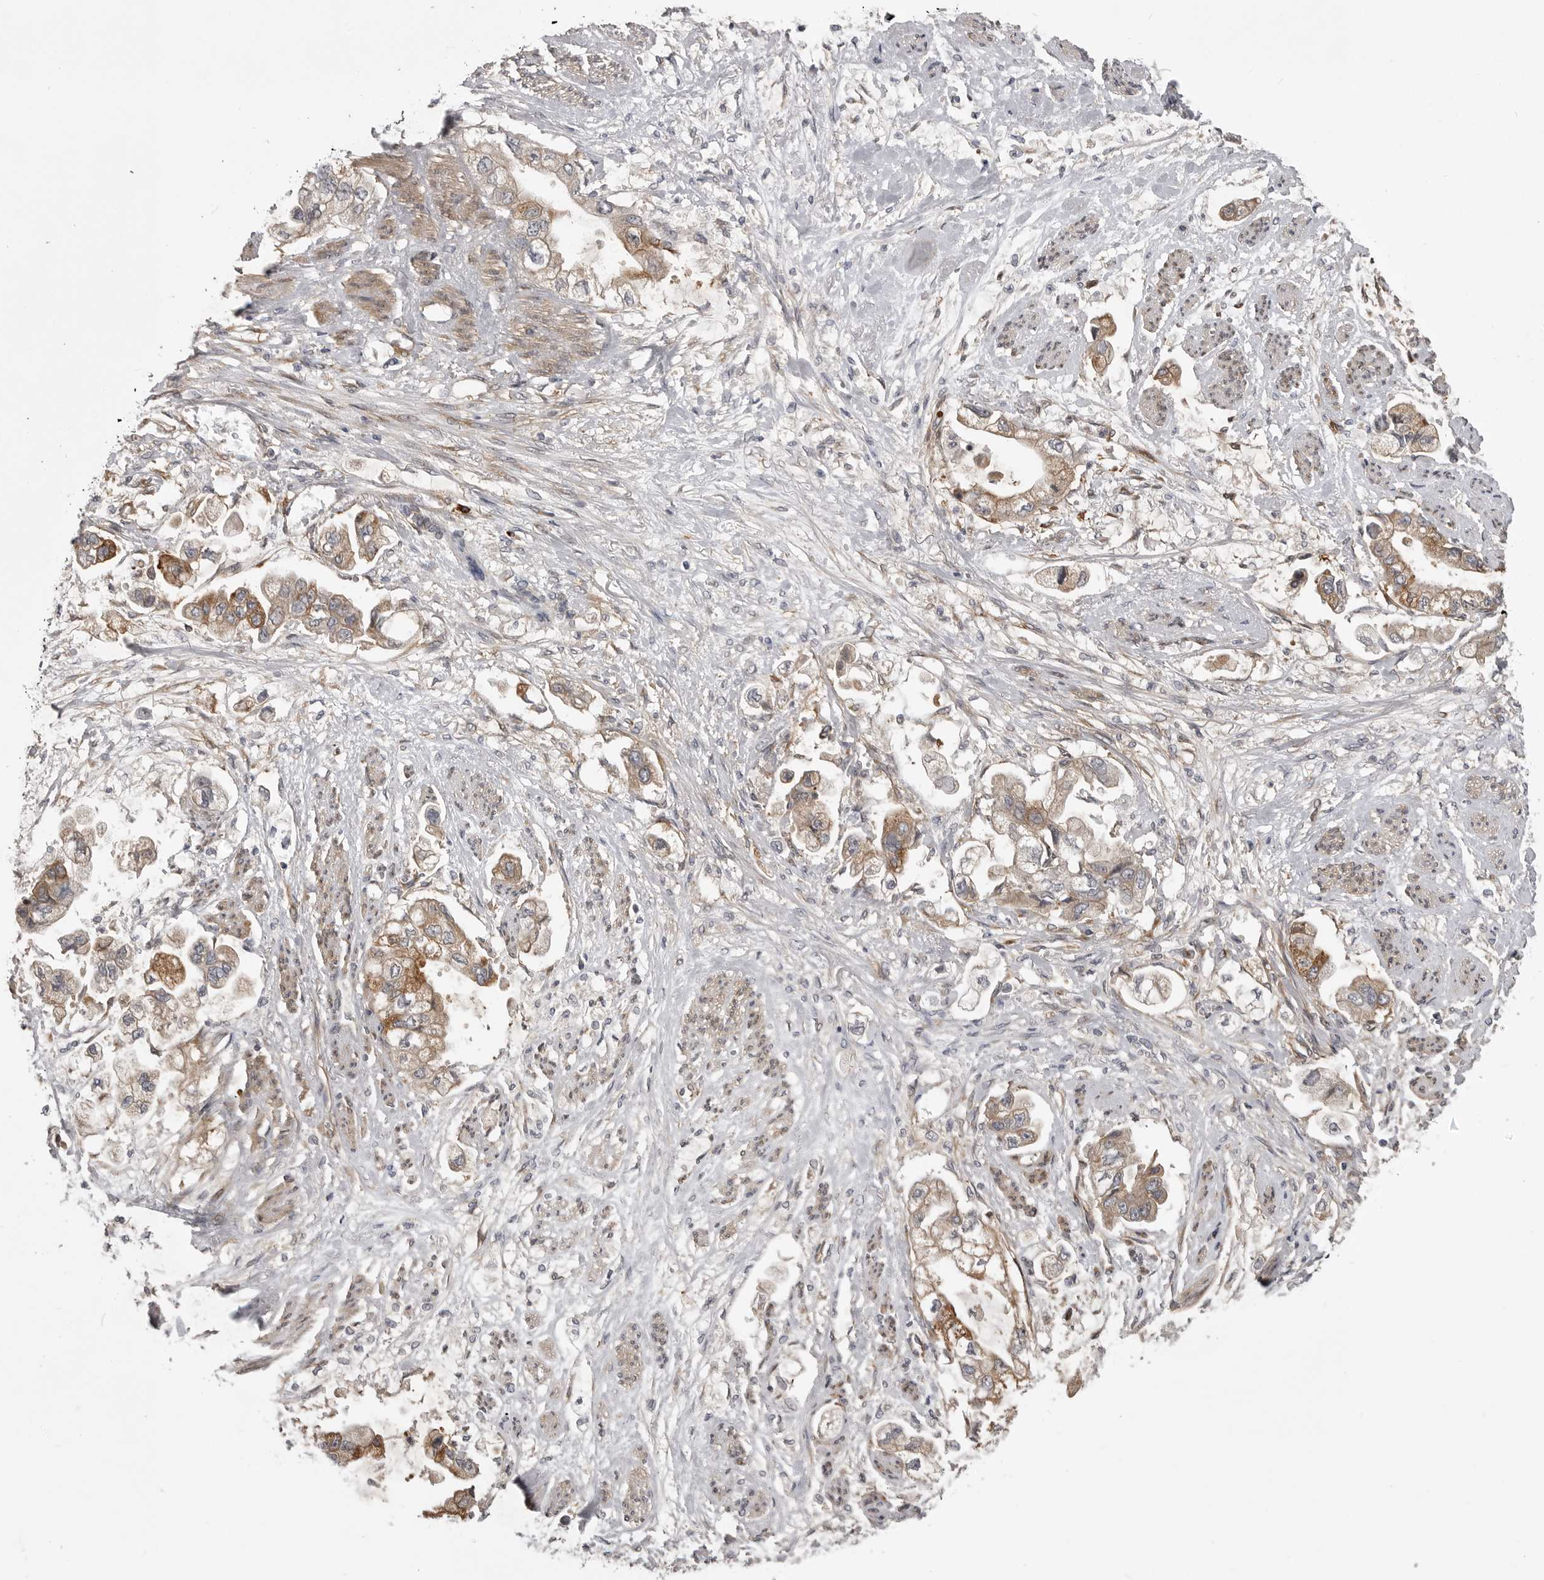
{"staining": {"intensity": "moderate", "quantity": ">75%", "location": "cytoplasmic/membranous"}, "tissue": "stomach cancer", "cell_type": "Tumor cells", "image_type": "cancer", "snomed": [{"axis": "morphology", "description": "Adenocarcinoma, NOS"}, {"axis": "topography", "description": "Stomach"}], "caption": "Stomach cancer (adenocarcinoma) was stained to show a protein in brown. There is medium levels of moderate cytoplasmic/membranous expression in about >75% of tumor cells. The protein is stained brown, and the nuclei are stained in blue (DAB (3,3'-diaminobenzidine) IHC with brightfield microscopy, high magnification).", "gene": "LRRC45", "patient": {"sex": "male", "age": 62}}